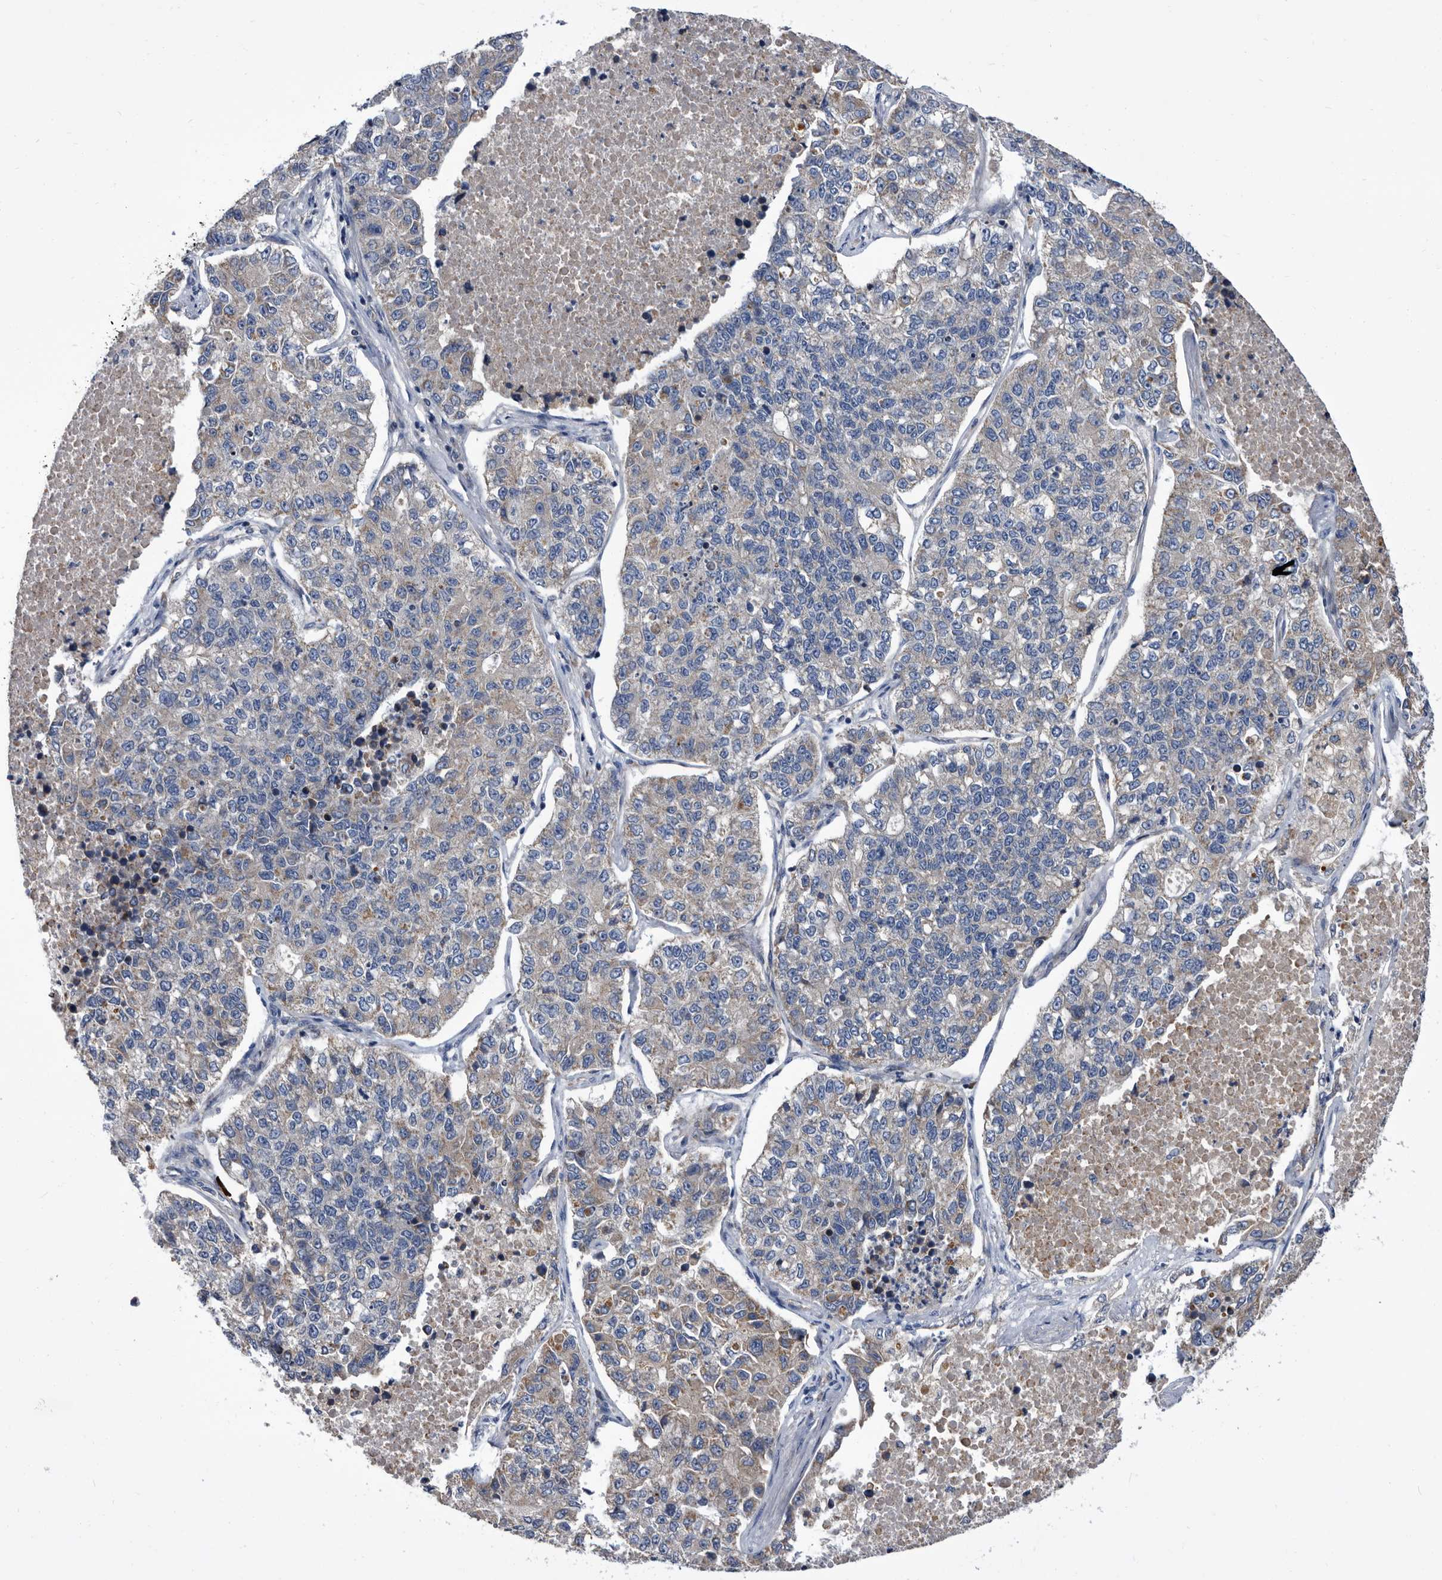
{"staining": {"intensity": "negative", "quantity": "none", "location": "none"}, "tissue": "lung cancer", "cell_type": "Tumor cells", "image_type": "cancer", "snomed": [{"axis": "morphology", "description": "Adenocarcinoma, NOS"}, {"axis": "topography", "description": "Lung"}], "caption": "Immunohistochemical staining of lung adenocarcinoma shows no significant positivity in tumor cells. (Immunohistochemistry, brightfield microscopy, high magnification).", "gene": "DTNBP1", "patient": {"sex": "male", "age": 49}}